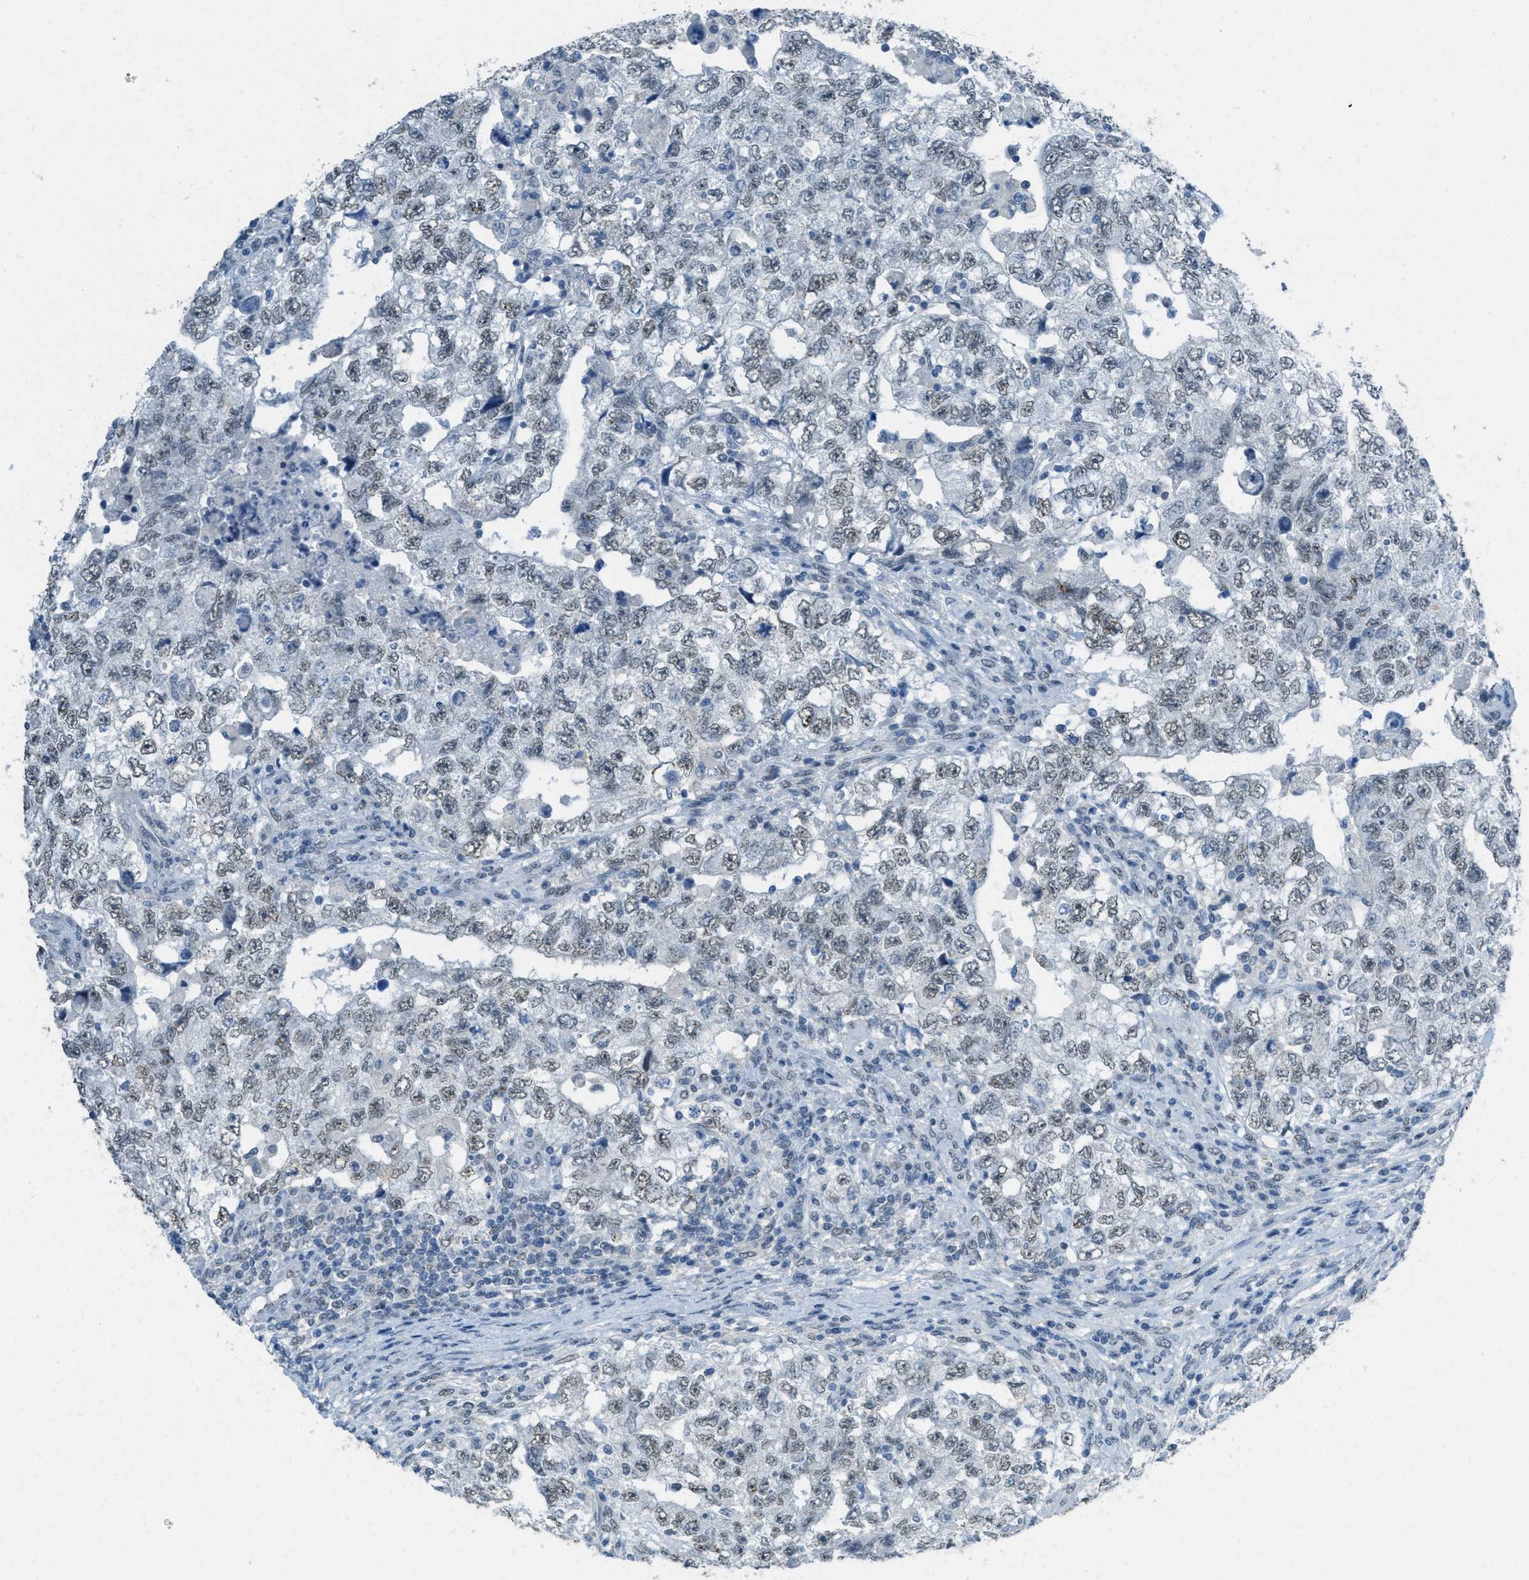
{"staining": {"intensity": "weak", "quantity": ">75%", "location": "nuclear"}, "tissue": "testis cancer", "cell_type": "Tumor cells", "image_type": "cancer", "snomed": [{"axis": "morphology", "description": "Carcinoma, Embryonal, NOS"}, {"axis": "topography", "description": "Testis"}], "caption": "Immunohistochemistry (IHC) image of testis cancer (embryonal carcinoma) stained for a protein (brown), which demonstrates low levels of weak nuclear staining in approximately >75% of tumor cells.", "gene": "TTC13", "patient": {"sex": "male", "age": 36}}